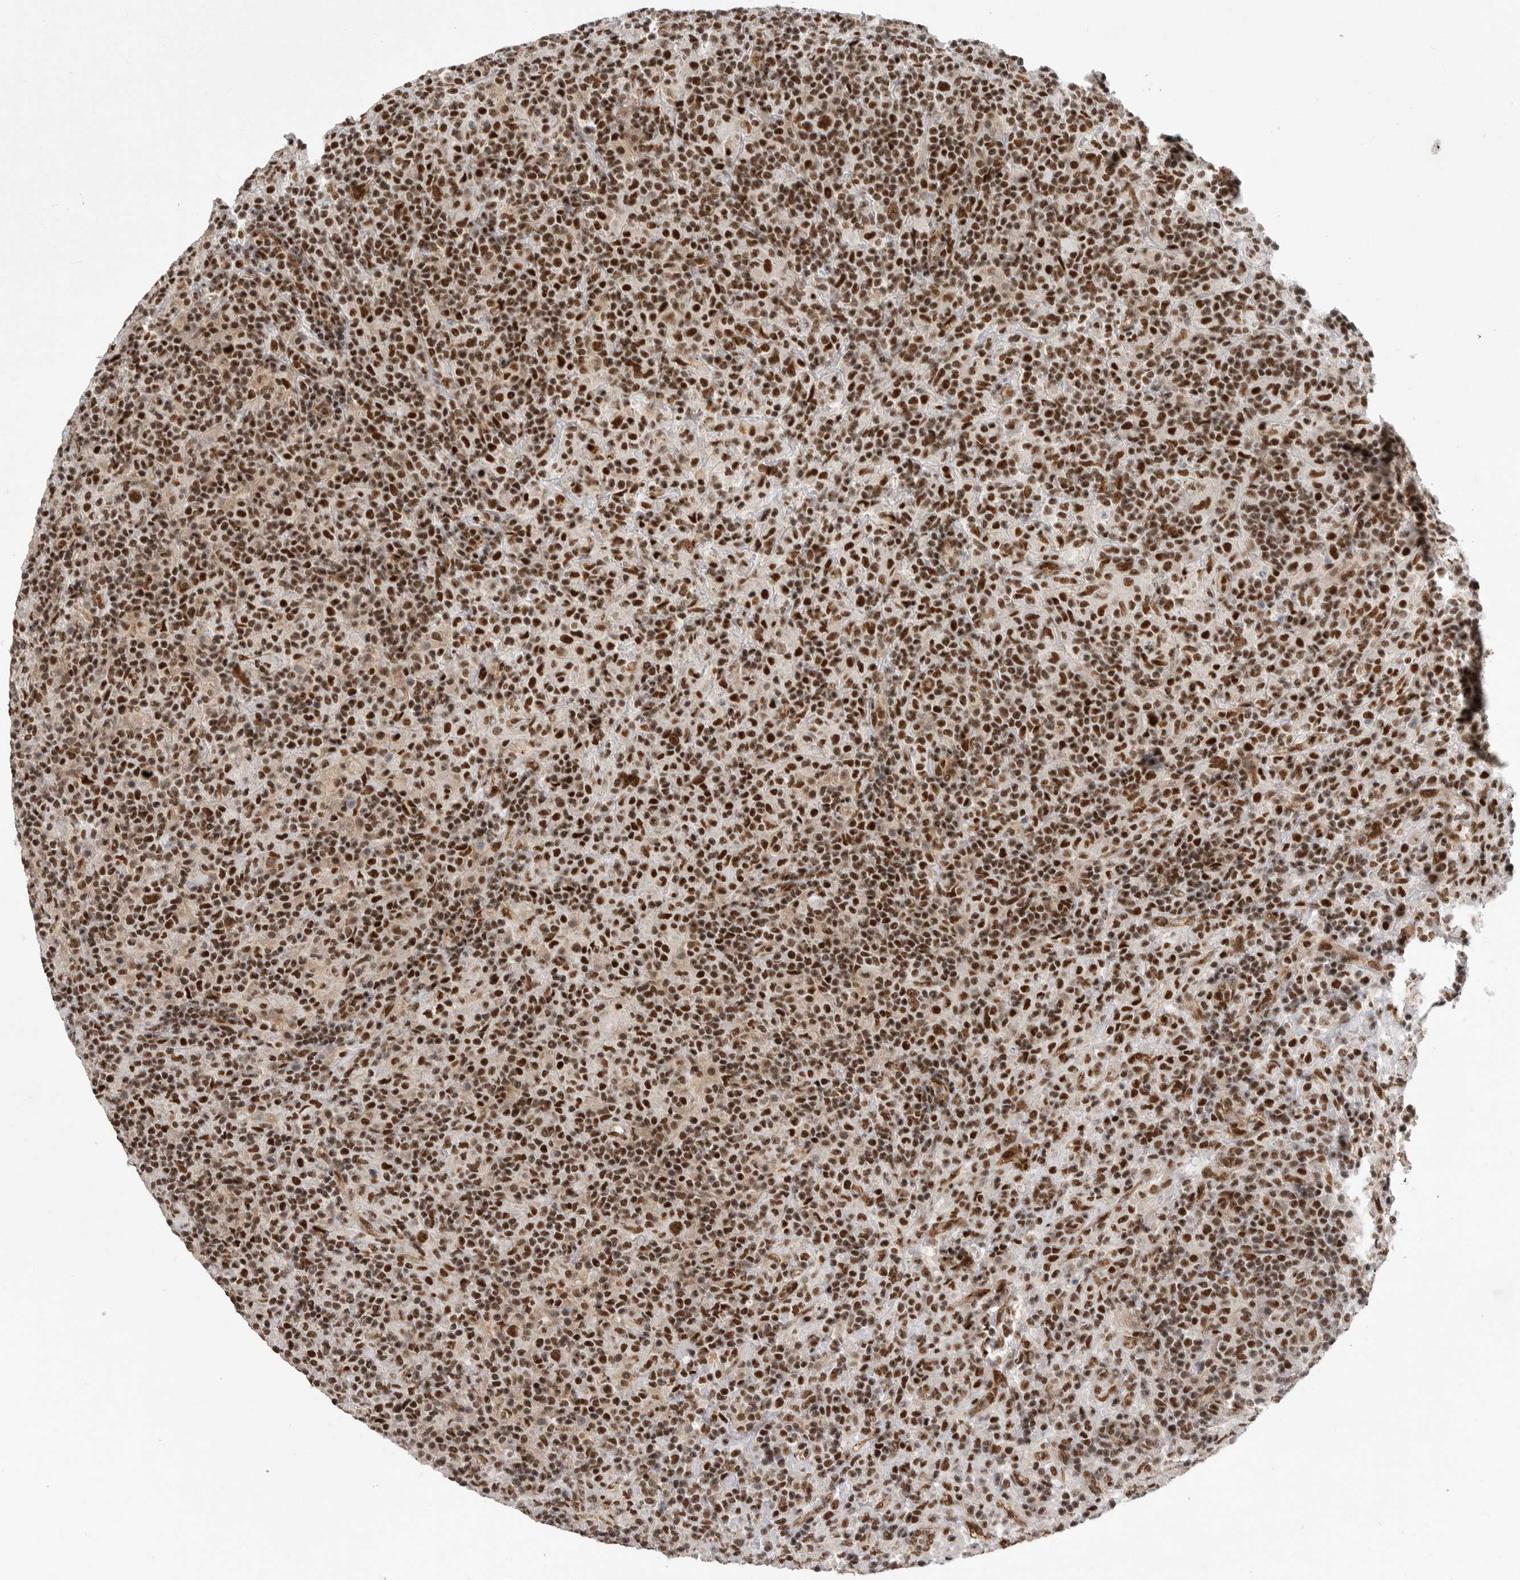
{"staining": {"intensity": "strong", "quantity": ">75%", "location": "nuclear"}, "tissue": "lymphoma", "cell_type": "Tumor cells", "image_type": "cancer", "snomed": [{"axis": "morphology", "description": "Hodgkin's disease, NOS"}, {"axis": "topography", "description": "Lymph node"}], "caption": "Immunohistochemistry (IHC) staining of lymphoma, which shows high levels of strong nuclear staining in approximately >75% of tumor cells indicating strong nuclear protein expression. The staining was performed using DAB (brown) for protein detection and nuclei were counterstained in hematoxylin (blue).", "gene": "PPP1R8", "patient": {"sex": "male", "age": 70}}